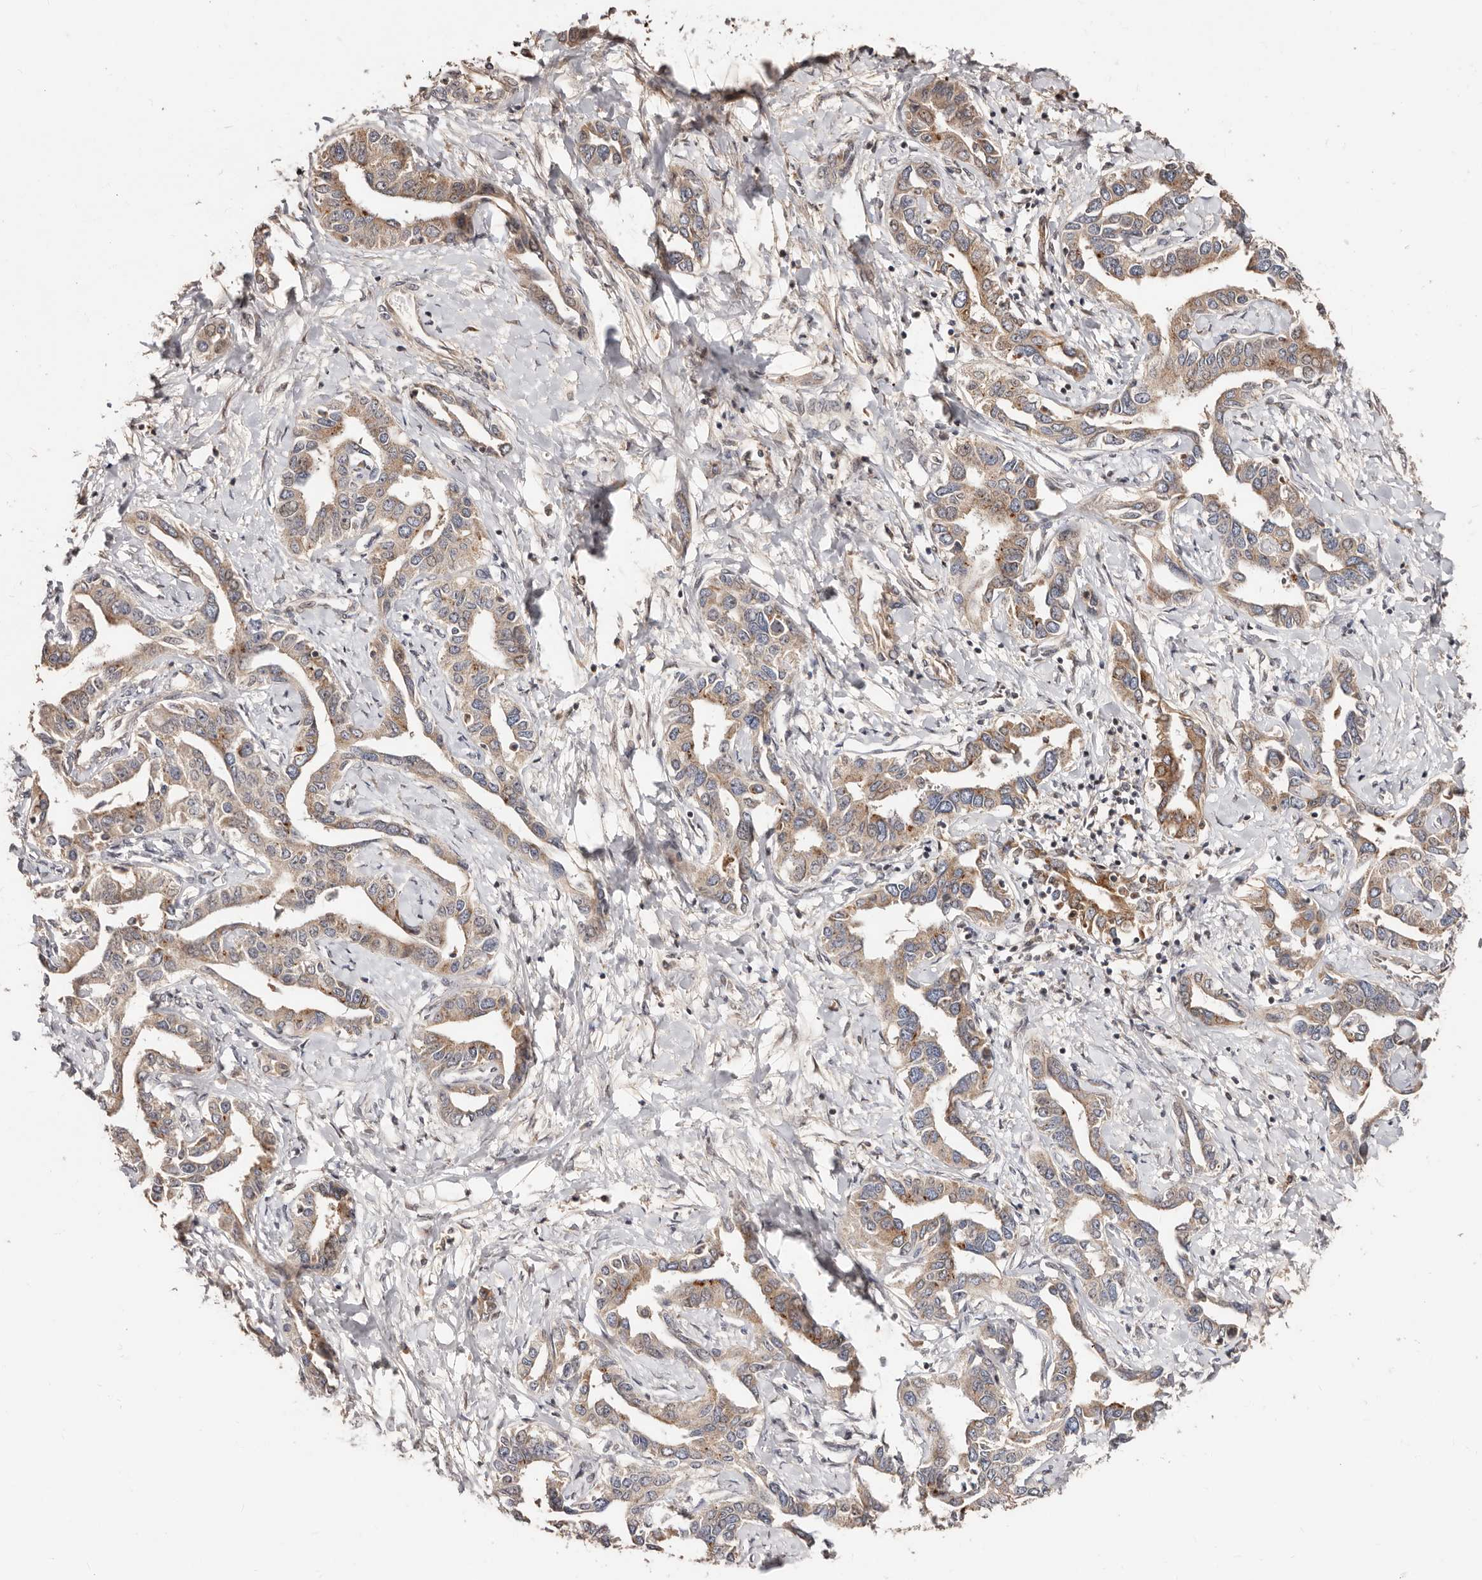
{"staining": {"intensity": "weak", "quantity": ">75%", "location": "cytoplasmic/membranous"}, "tissue": "liver cancer", "cell_type": "Tumor cells", "image_type": "cancer", "snomed": [{"axis": "morphology", "description": "Cholangiocarcinoma"}, {"axis": "topography", "description": "Liver"}], "caption": "Tumor cells show weak cytoplasmic/membranous expression in approximately >75% of cells in liver cancer.", "gene": "APOL6", "patient": {"sex": "male", "age": 59}}